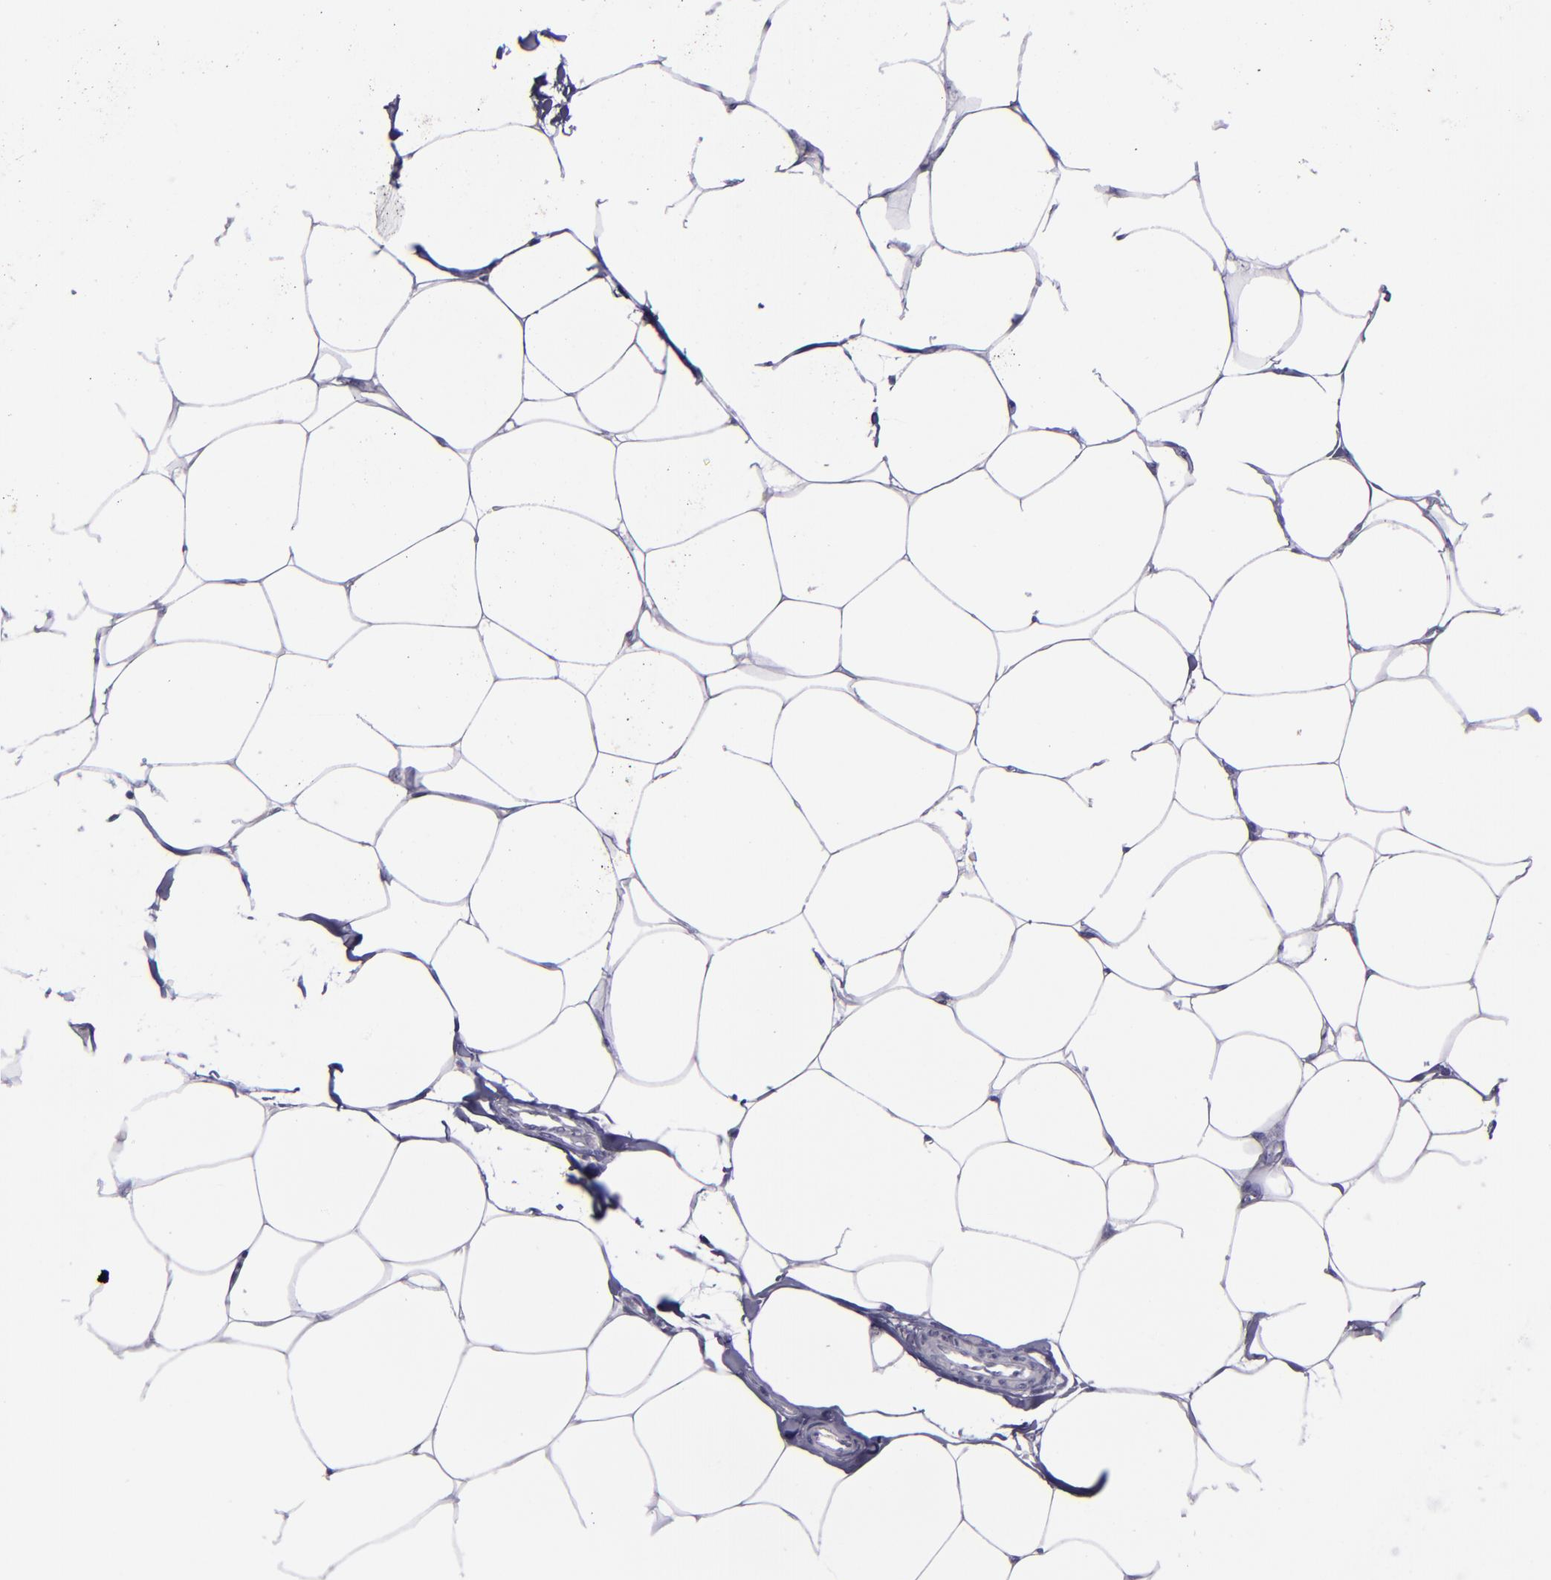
{"staining": {"intensity": "negative", "quantity": "none", "location": "none"}, "tissue": "adipose tissue", "cell_type": "Adipocytes", "image_type": "normal", "snomed": [{"axis": "morphology", "description": "Normal tissue, NOS"}, {"axis": "morphology", "description": "Adenocarcinoma, NOS"}, {"axis": "topography", "description": "Colon"}, {"axis": "topography", "description": "Peripheral nerve tissue"}], "caption": "DAB immunohistochemical staining of benign adipose tissue displays no significant positivity in adipocytes.", "gene": "CEBPE", "patient": {"sex": "male", "age": 14}}